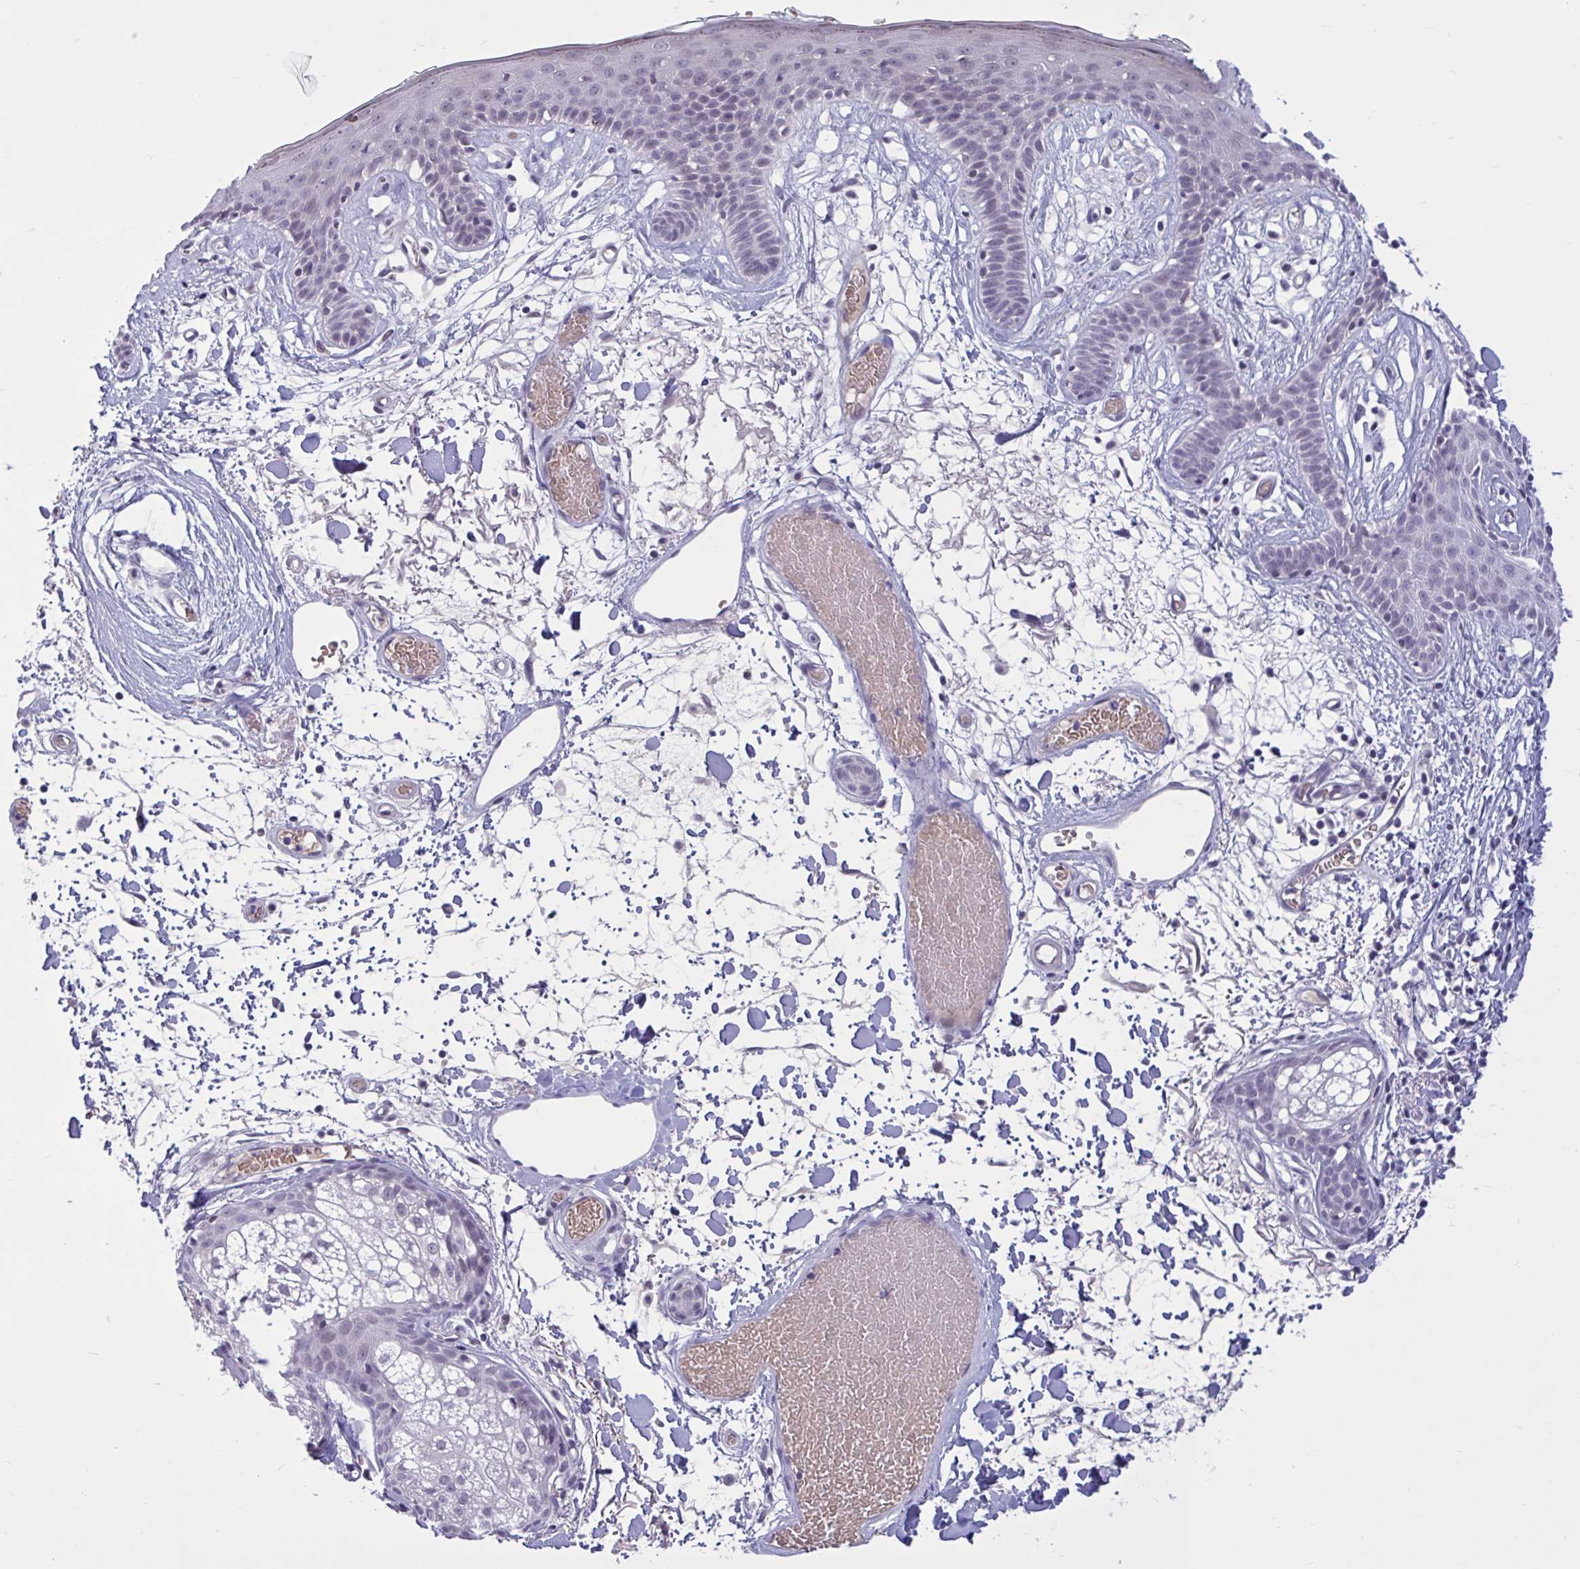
{"staining": {"intensity": "negative", "quantity": "none", "location": "none"}, "tissue": "skin", "cell_type": "Fibroblasts", "image_type": "normal", "snomed": [{"axis": "morphology", "description": "Normal tissue, NOS"}, {"axis": "topography", "description": "Skin"}], "caption": "This is a micrograph of immunohistochemistry staining of benign skin, which shows no staining in fibroblasts. Nuclei are stained in blue.", "gene": "CNGB3", "patient": {"sex": "male", "age": 79}}